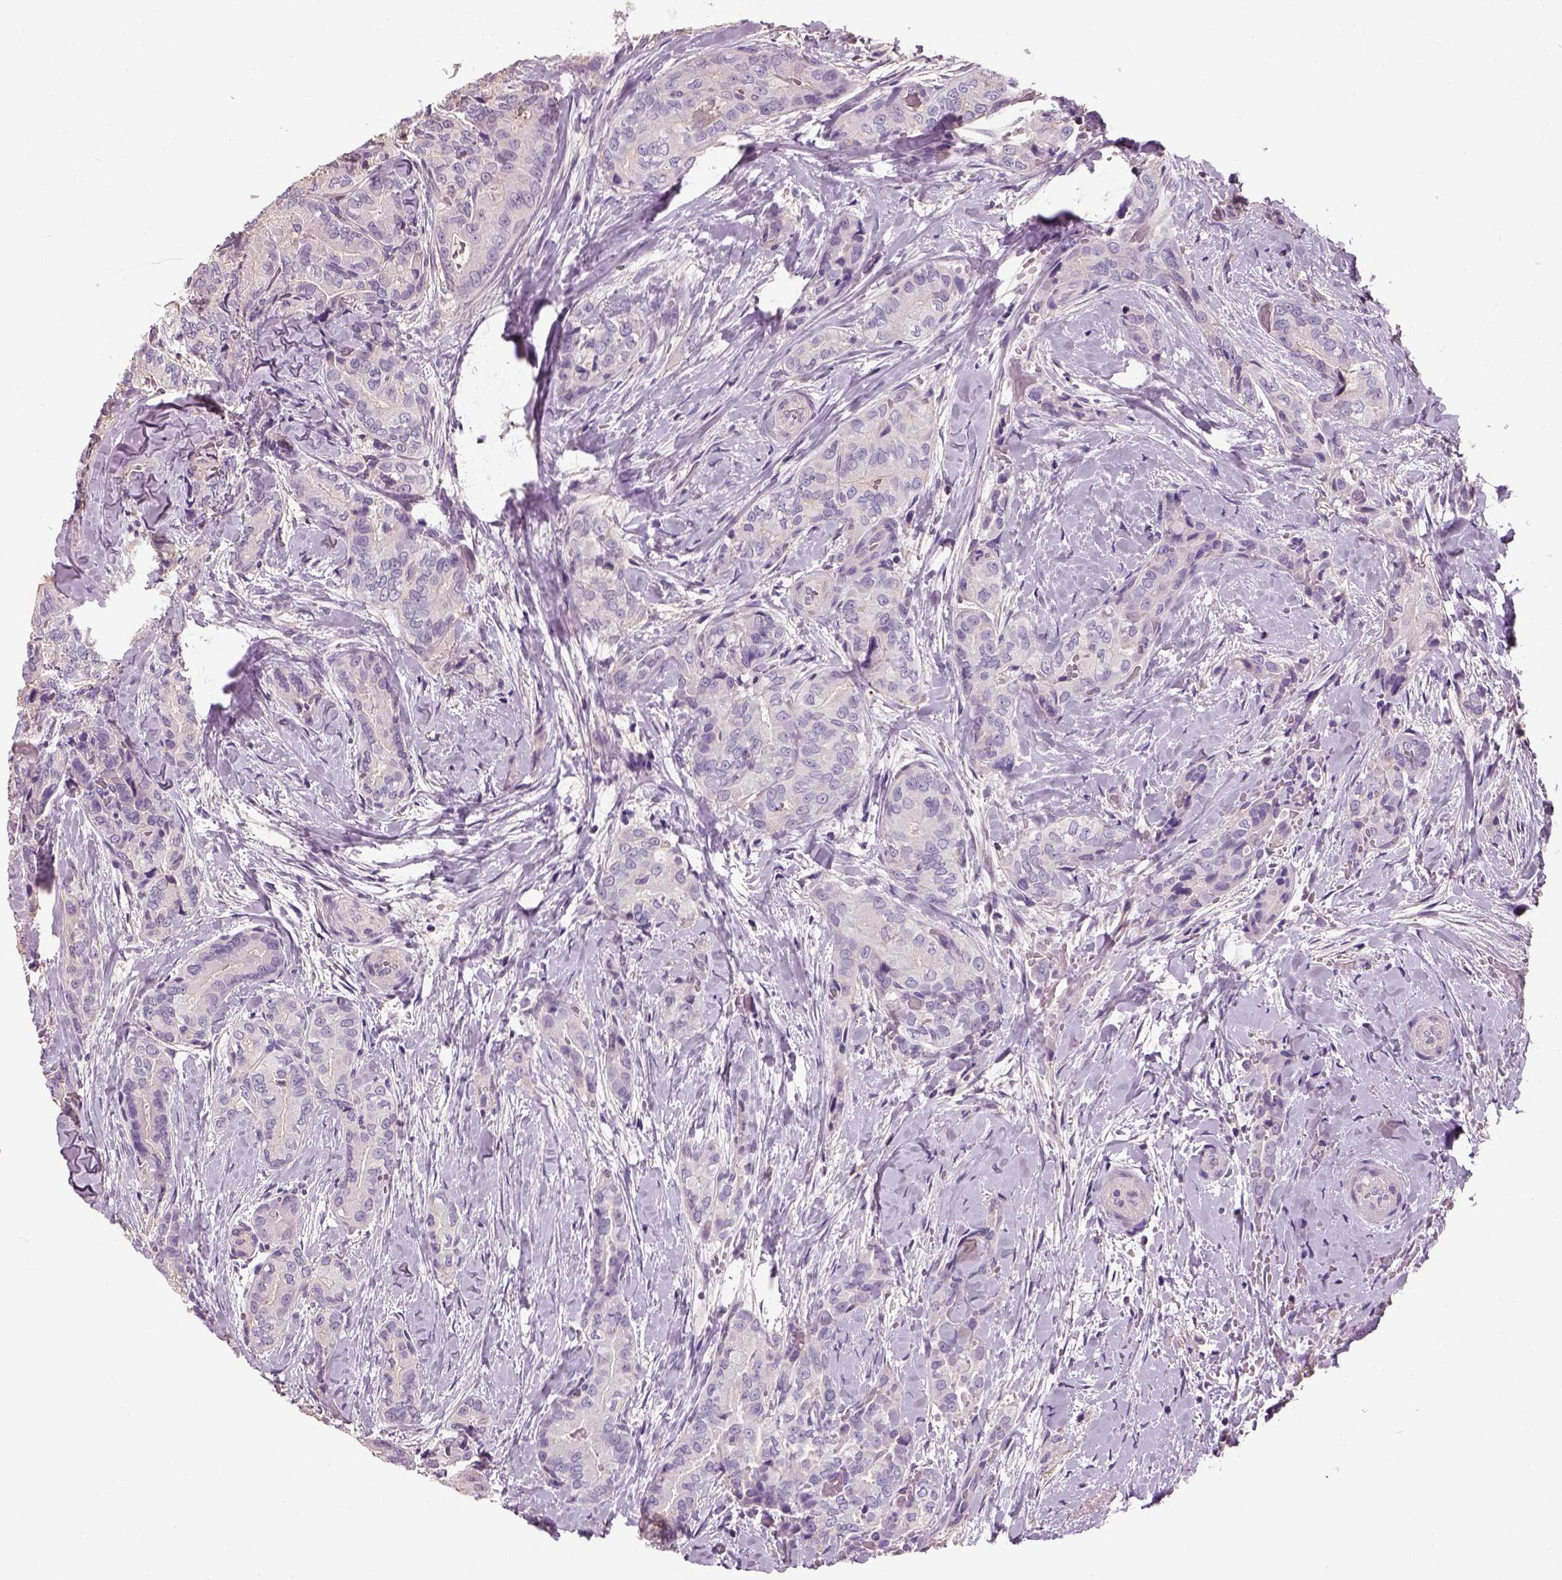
{"staining": {"intensity": "negative", "quantity": "none", "location": "none"}, "tissue": "thyroid cancer", "cell_type": "Tumor cells", "image_type": "cancer", "snomed": [{"axis": "morphology", "description": "Papillary adenocarcinoma, NOS"}, {"axis": "topography", "description": "Thyroid gland"}], "caption": "This histopathology image is of thyroid papillary adenocarcinoma stained with immunohistochemistry to label a protein in brown with the nuclei are counter-stained blue. There is no positivity in tumor cells.", "gene": "OTUD6A", "patient": {"sex": "male", "age": 61}}